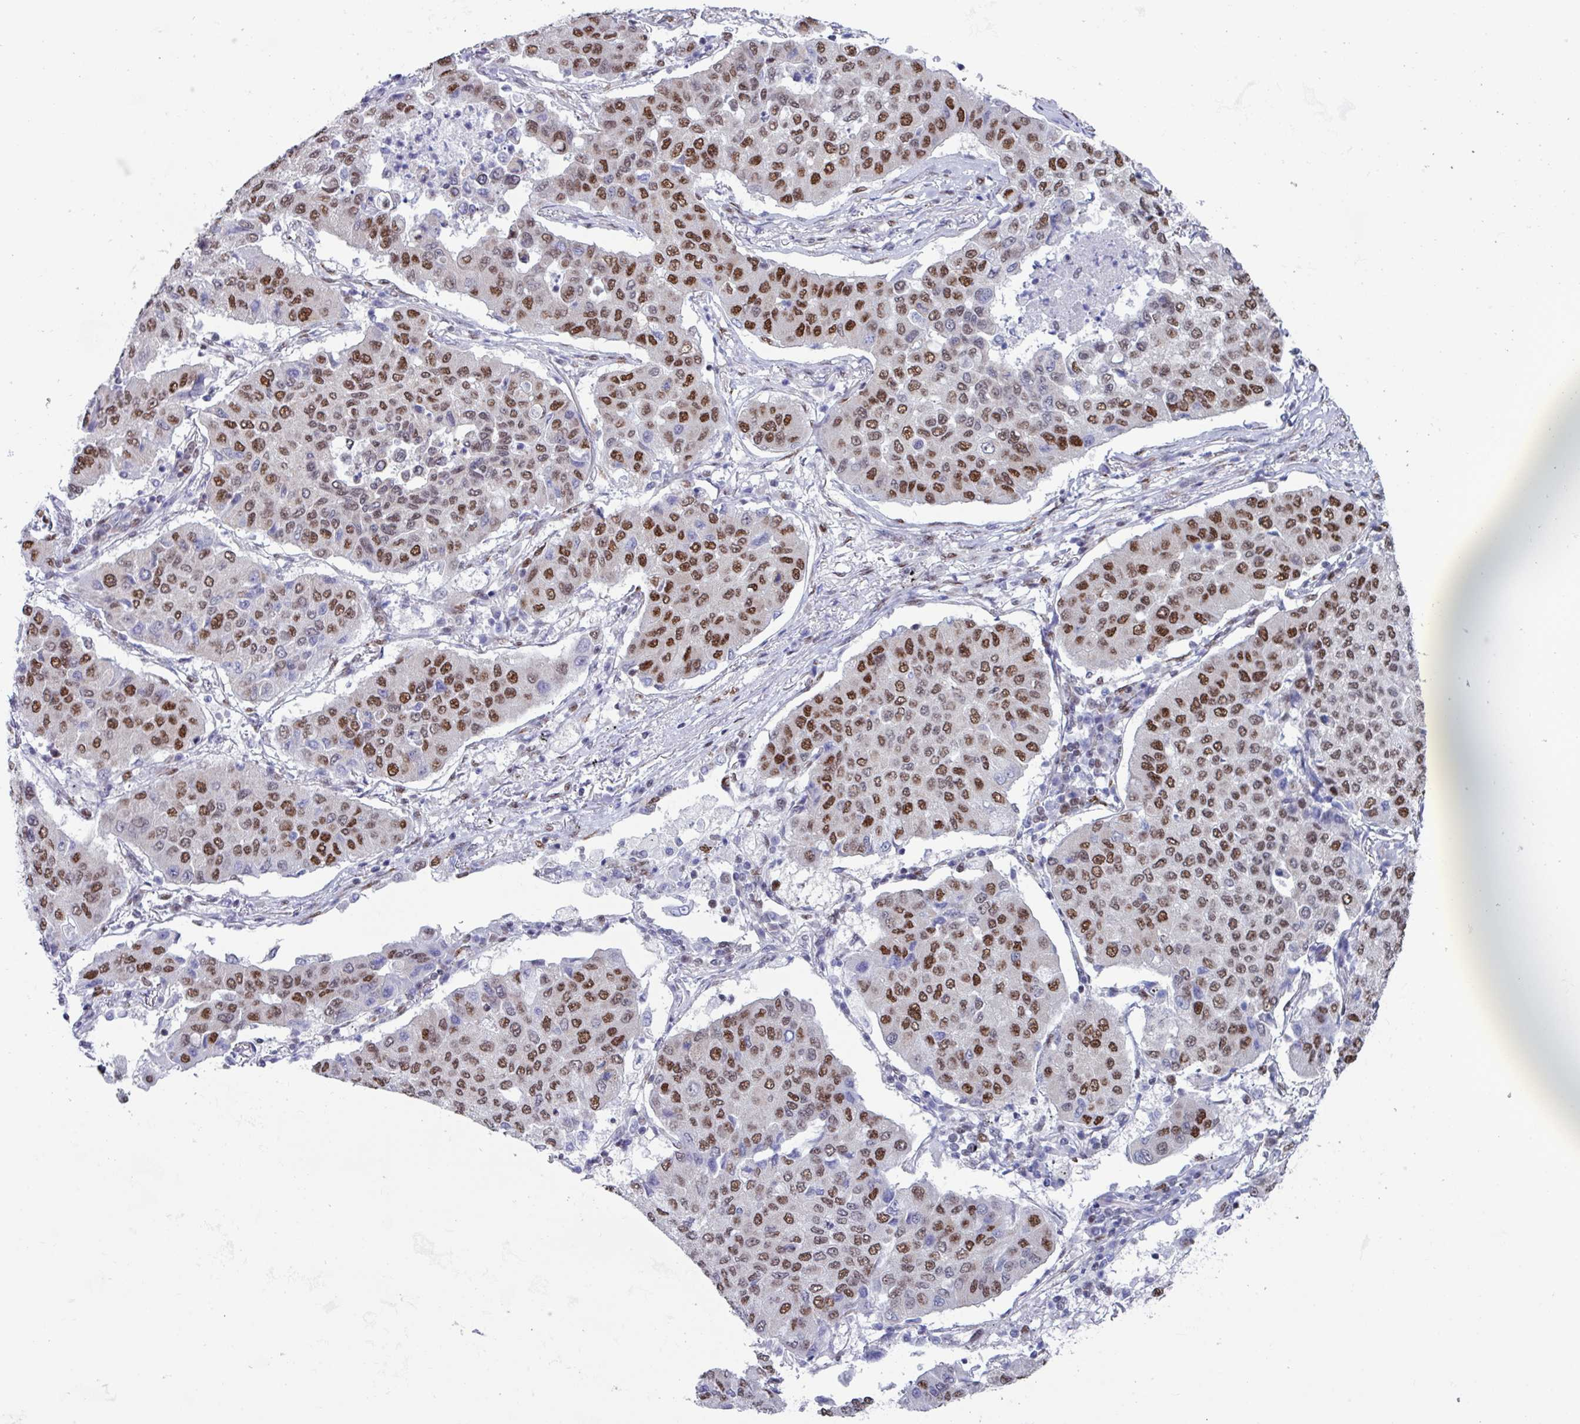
{"staining": {"intensity": "moderate", "quantity": ">75%", "location": "nuclear"}, "tissue": "lung cancer", "cell_type": "Tumor cells", "image_type": "cancer", "snomed": [{"axis": "morphology", "description": "Squamous cell carcinoma, NOS"}, {"axis": "topography", "description": "Lung"}], "caption": "Immunohistochemical staining of lung cancer (squamous cell carcinoma) shows medium levels of moderate nuclear protein positivity in about >75% of tumor cells.", "gene": "PUF60", "patient": {"sex": "male", "age": 74}}